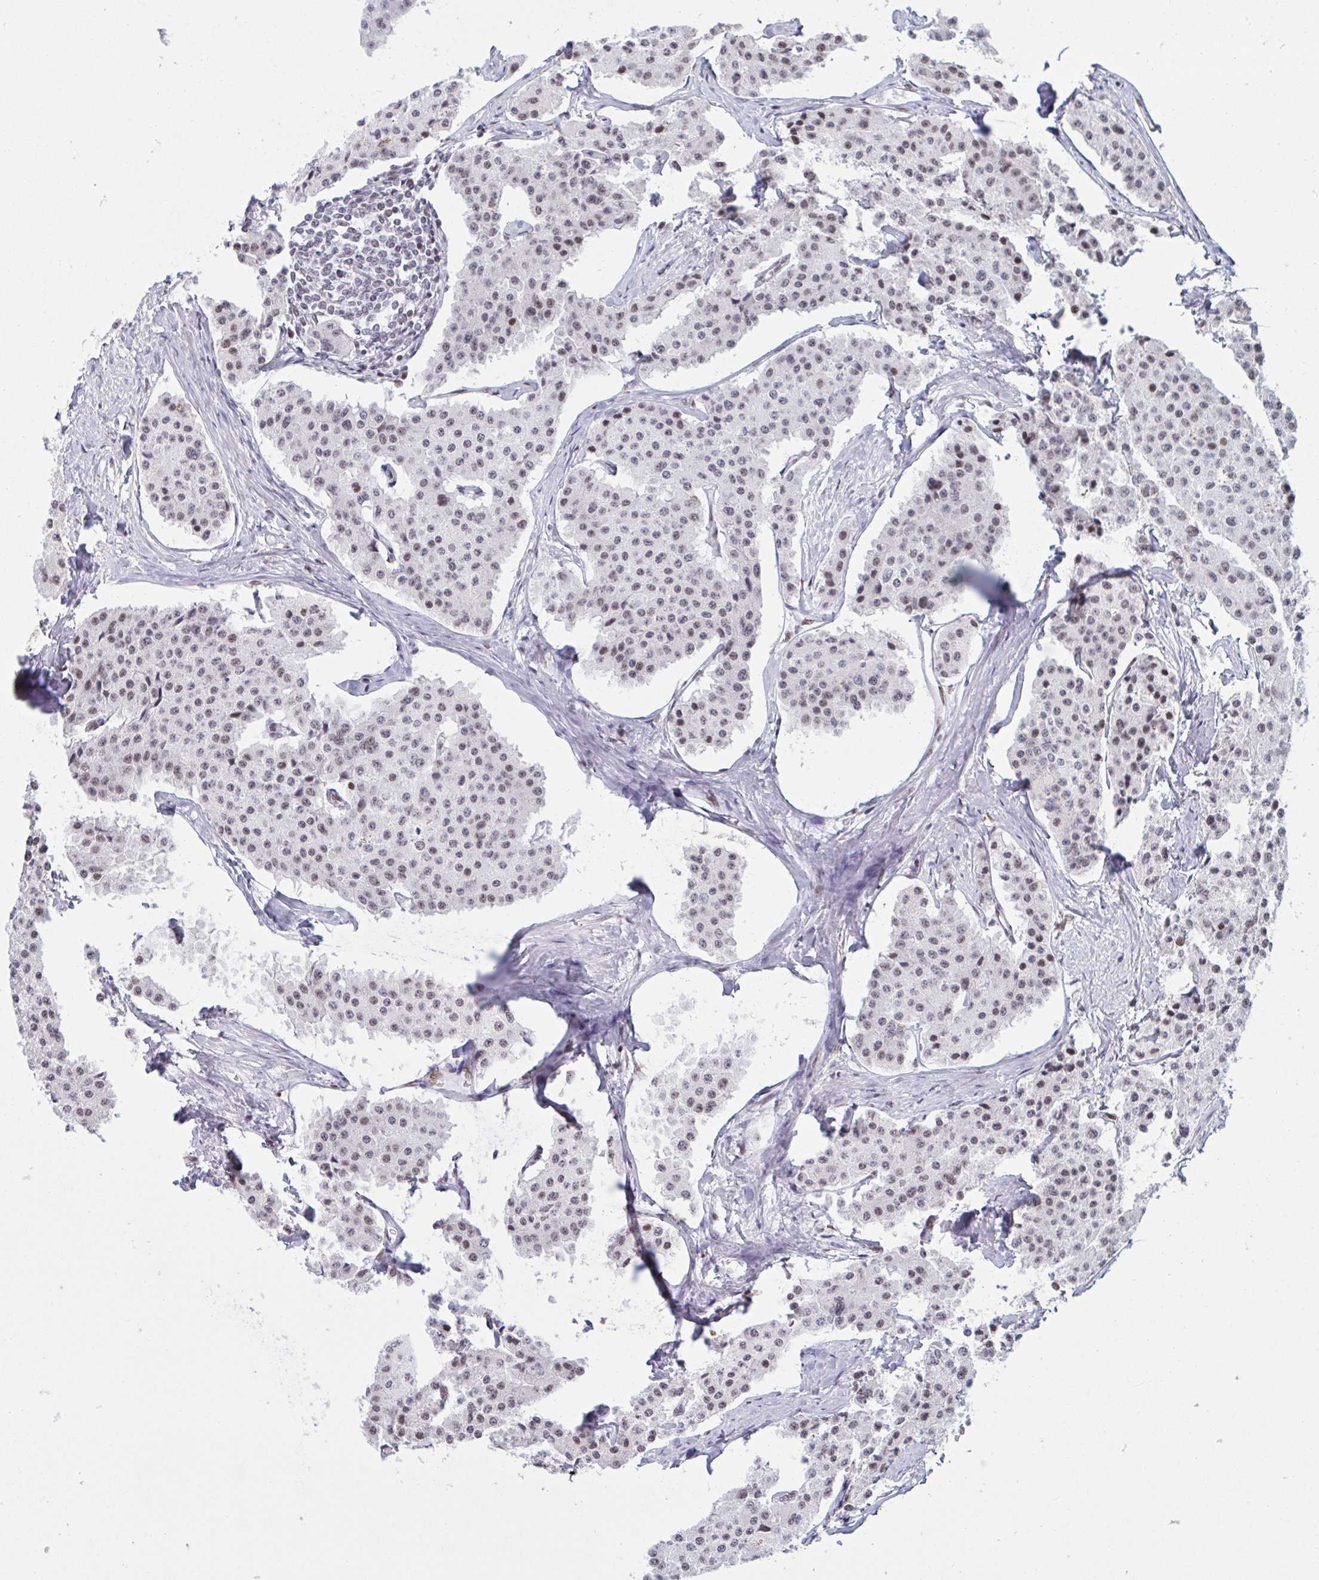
{"staining": {"intensity": "weak", "quantity": "25%-75%", "location": "nuclear"}, "tissue": "carcinoid", "cell_type": "Tumor cells", "image_type": "cancer", "snomed": [{"axis": "morphology", "description": "Carcinoid, malignant, NOS"}, {"axis": "topography", "description": "Small intestine"}], "caption": "A brown stain highlights weak nuclear staining of a protein in carcinoid tumor cells.", "gene": "CBFA2T2", "patient": {"sex": "female", "age": 65}}